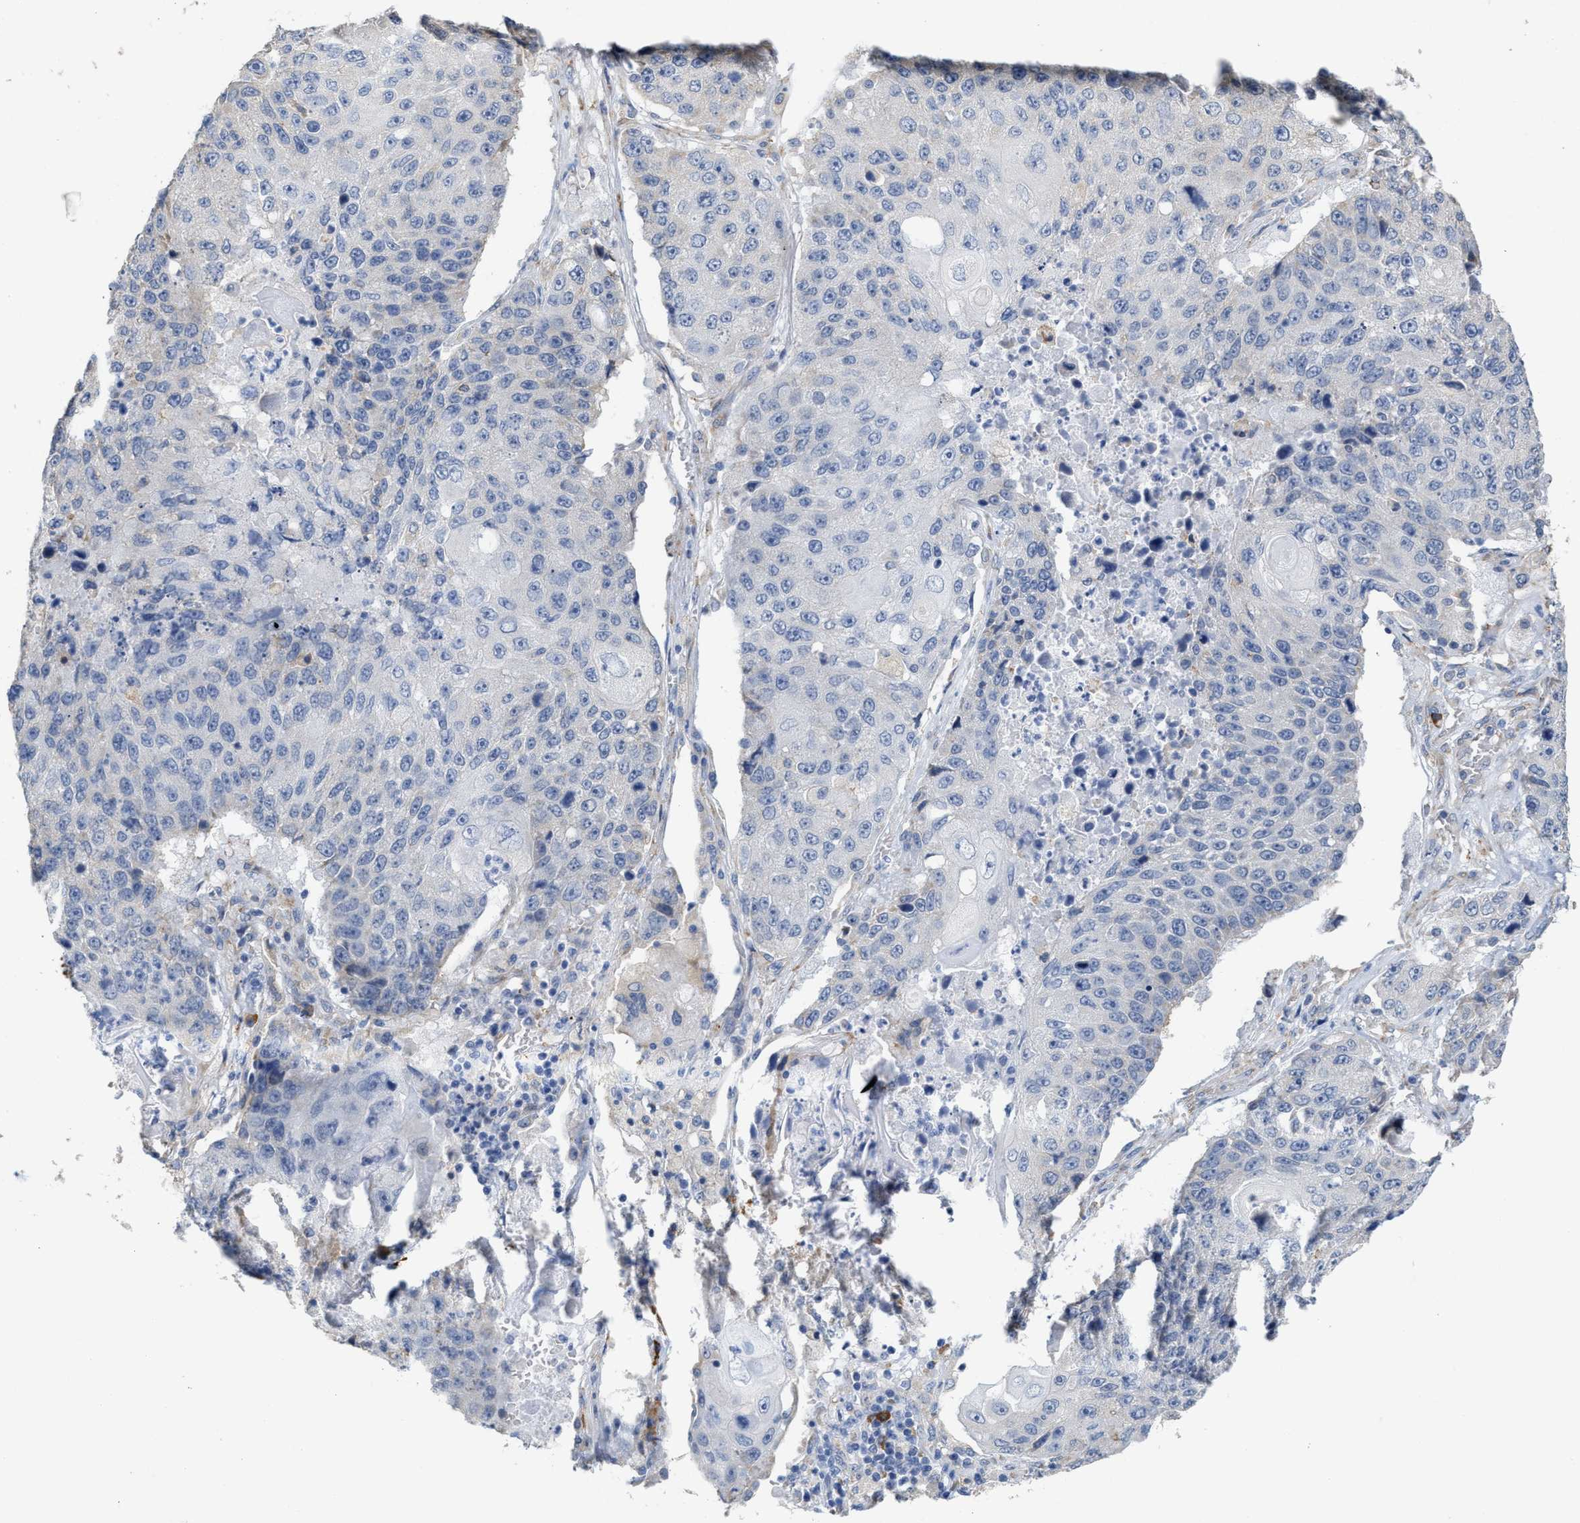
{"staining": {"intensity": "negative", "quantity": "none", "location": "none"}, "tissue": "lung cancer", "cell_type": "Tumor cells", "image_type": "cancer", "snomed": [{"axis": "morphology", "description": "Squamous cell carcinoma, NOS"}, {"axis": "topography", "description": "Lung"}], "caption": "Tumor cells are negative for brown protein staining in lung cancer (squamous cell carcinoma). (DAB (3,3'-diaminobenzidine) immunohistochemistry visualized using brightfield microscopy, high magnification).", "gene": "RYR2", "patient": {"sex": "male", "age": 61}}